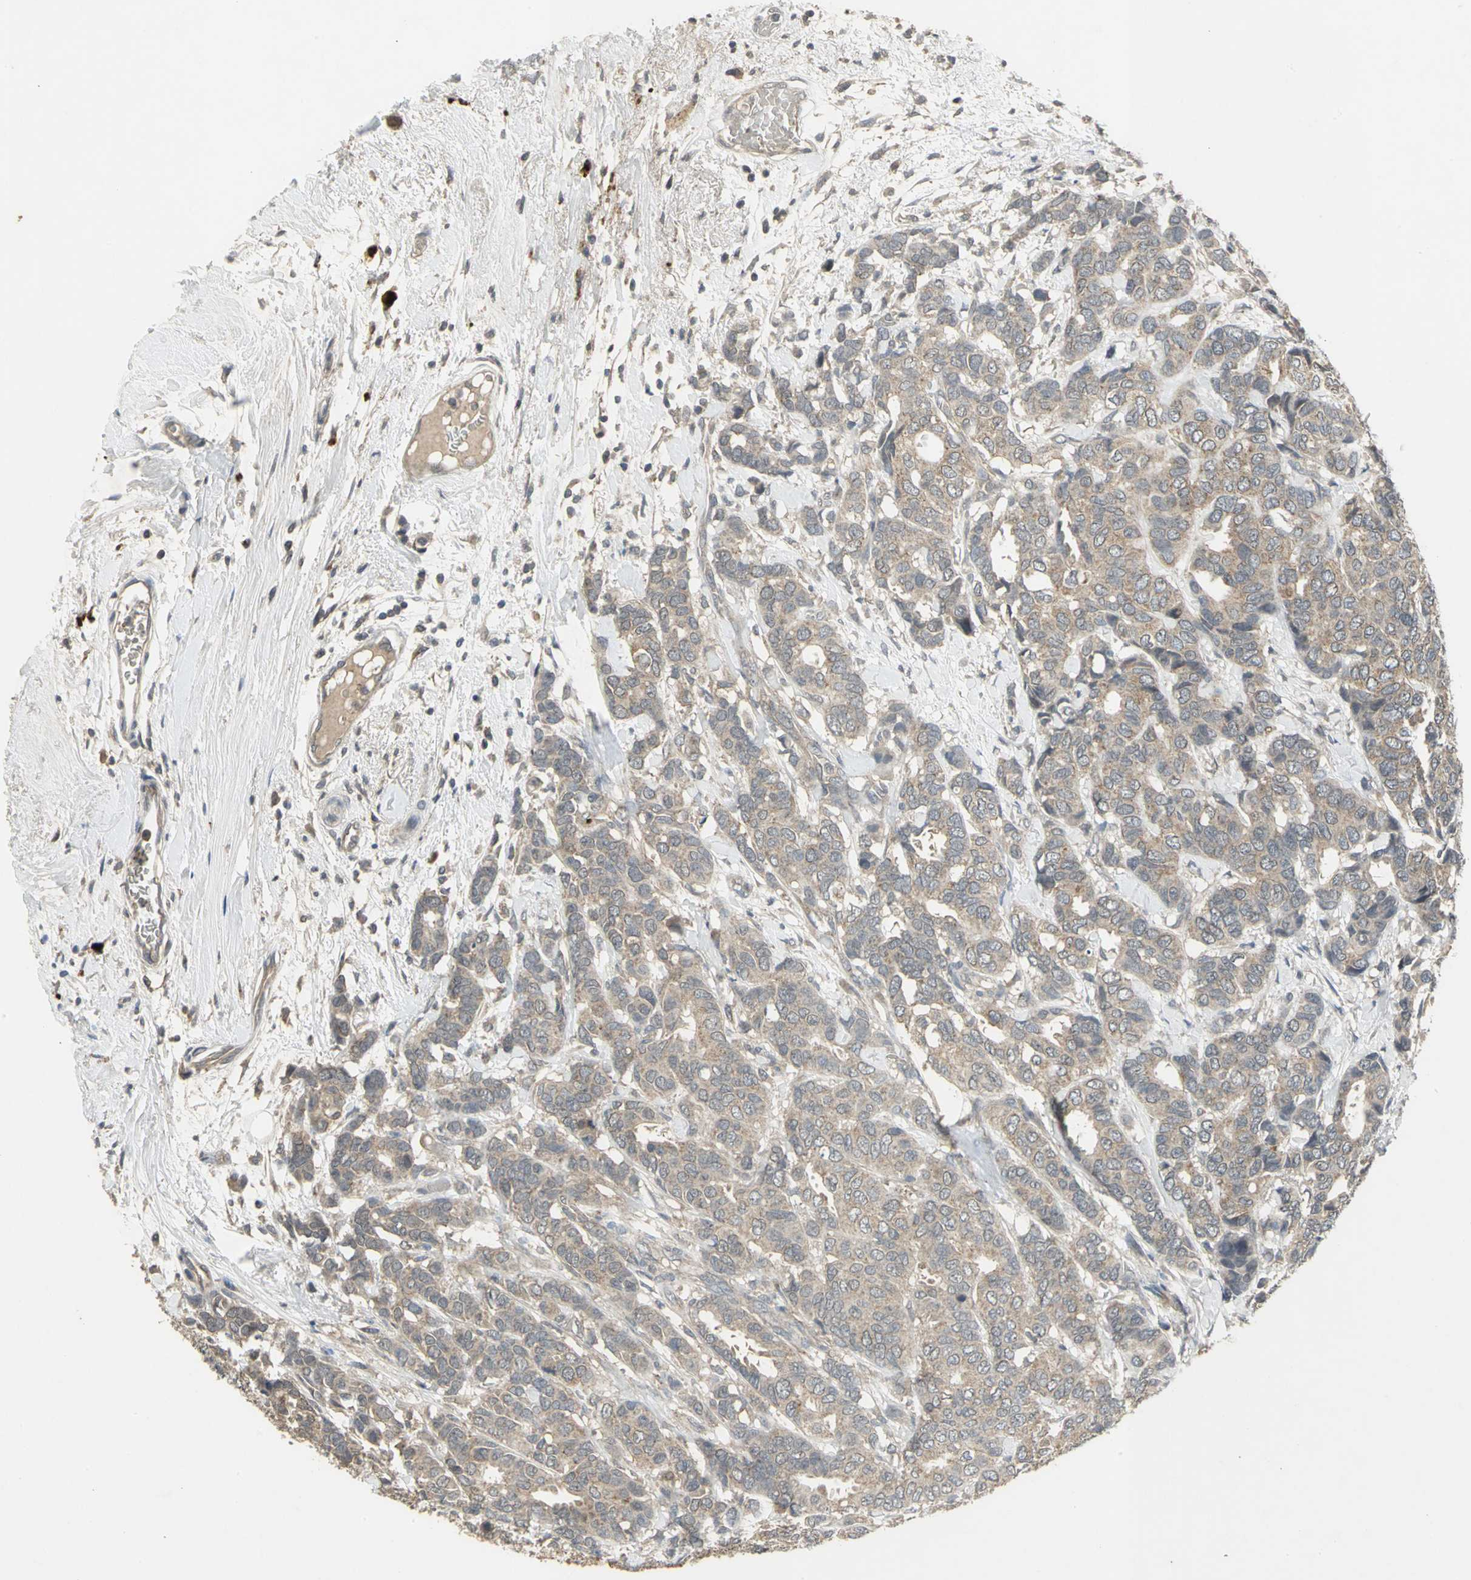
{"staining": {"intensity": "weak", "quantity": ">75%", "location": "cytoplasmic/membranous"}, "tissue": "breast cancer", "cell_type": "Tumor cells", "image_type": "cancer", "snomed": [{"axis": "morphology", "description": "Duct carcinoma"}, {"axis": "topography", "description": "Breast"}], "caption": "Human breast infiltrating ductal carcinoma stained for a protein (brown) shows weak cytoplasmic/membranous positive staining in approximately >75% of tumor cells.", "gene": "KEAP1", "patient": {"sex": "female", "age": 87}}